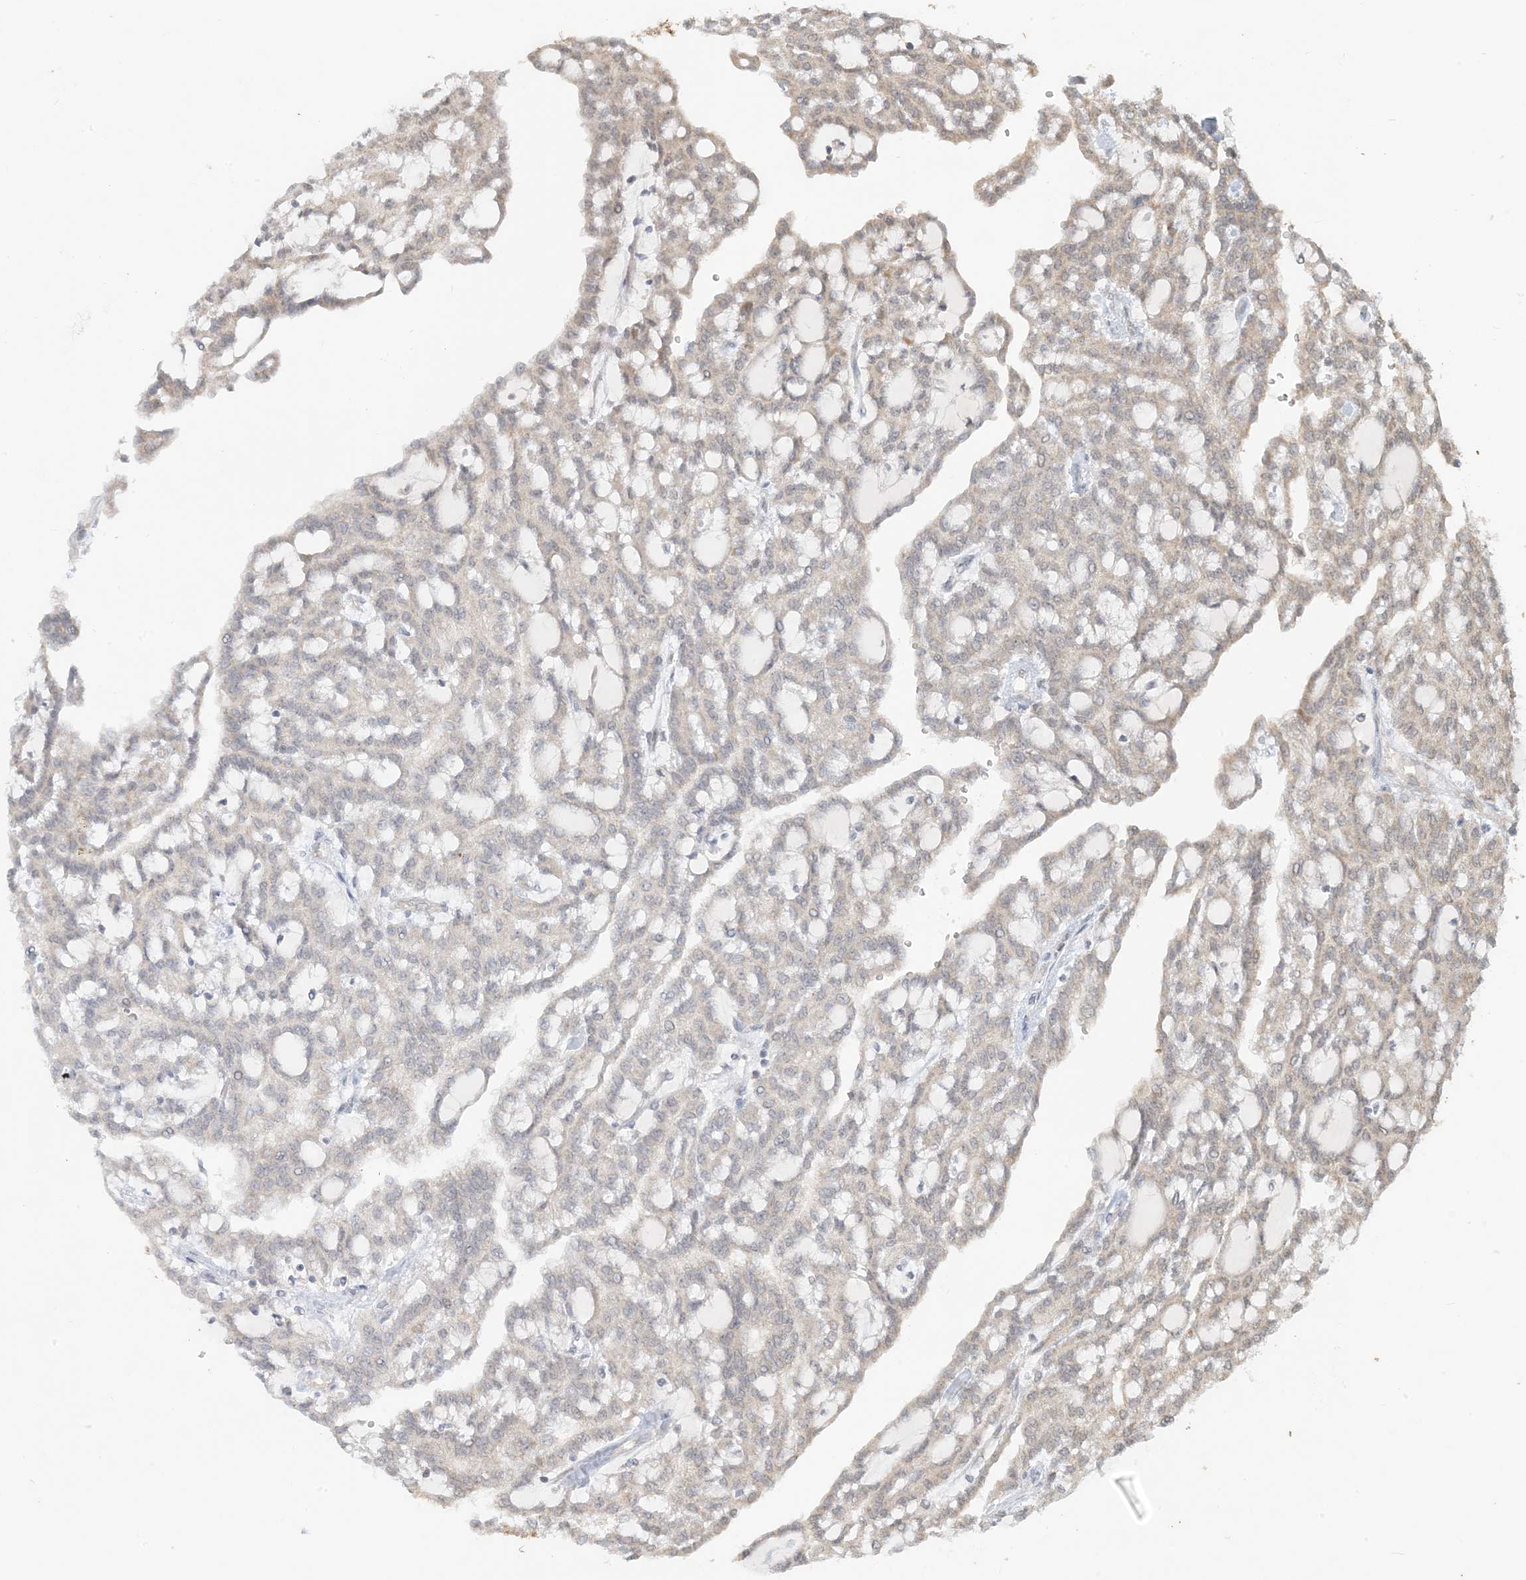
{"staining": {"intensity": "moderate", "quantity": "<25%", "location": "cytoplasmic/membranous"}, "tissue": "renal cancer", "cell_type": "Tumor cells", "image_type": "cancer", "snomed": [{"axis": "morphology", "description": "Adenocarcinoma, NOS"}, {"axis": "topography", "description": "Kidney"}], "caption": "The immunohistochemical stain labels moderate cytoplasmic/membranous staining in tumor cells of renal cancer (adenocarcinoma) tissue. Nuclei are stained in blue.", "gene": "MCOLN1", "patient": {"sex": "male", "age": 63}}